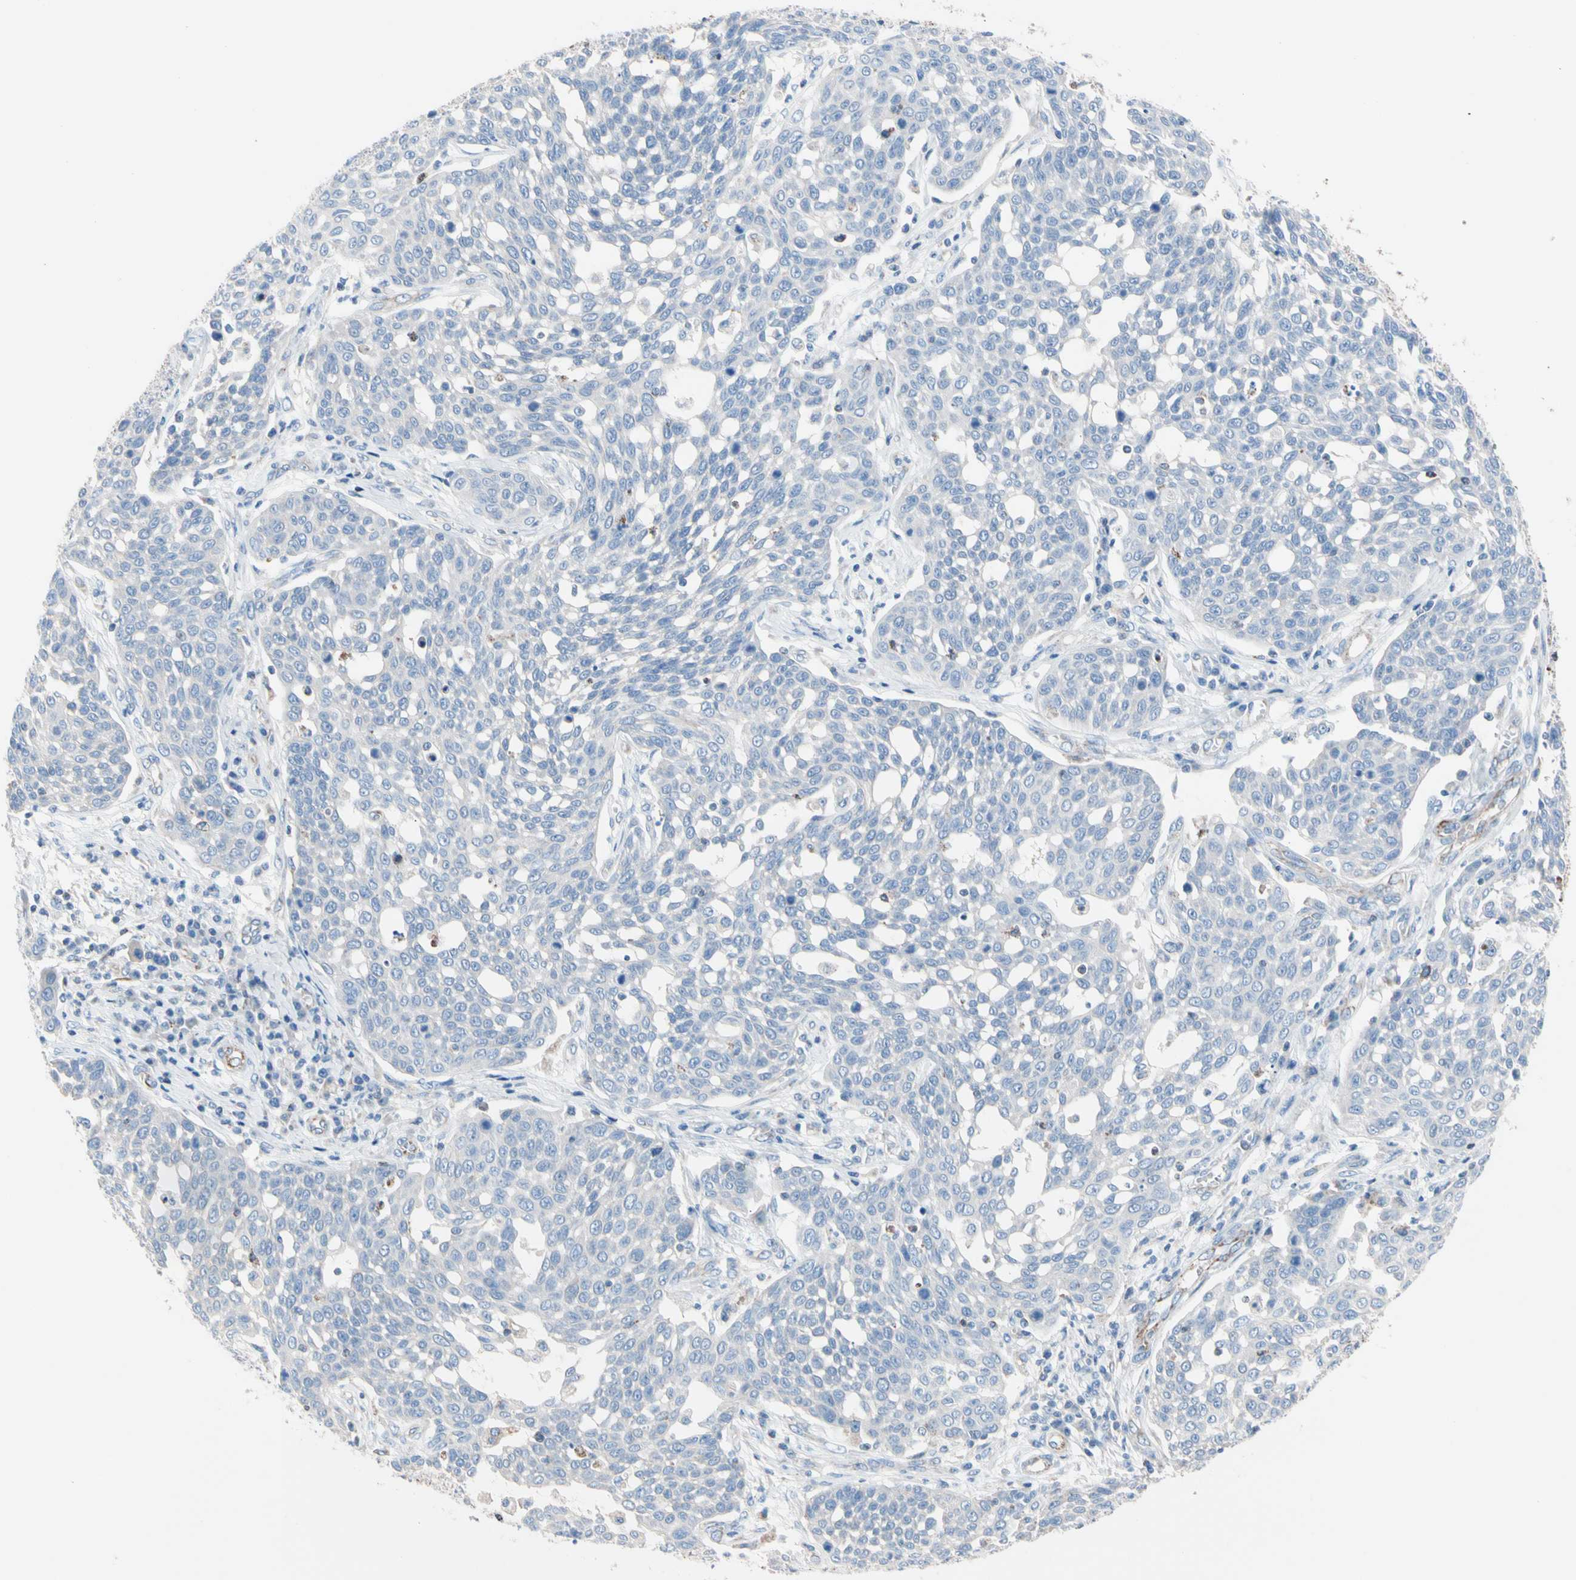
{"staining": {"intensity": "negative", "quantity": "none", "location": "none"}, "tissue": "cervical cancer", "cell_type": "Tumor cells", "image_type": "cancer", "snomed": [{"axis": "morphology", "description": "Squamous cell carcinoma, NOS"}, {"axis": "topography", "description": "Cervix"}], "caption": "Immunohistochemistry (IHC) of human squamous cell carcinoma (cervical) exhibits no positivity in tumor cells.", "gene": "HK1", "patient": {"sex": "female", "age": 34}}